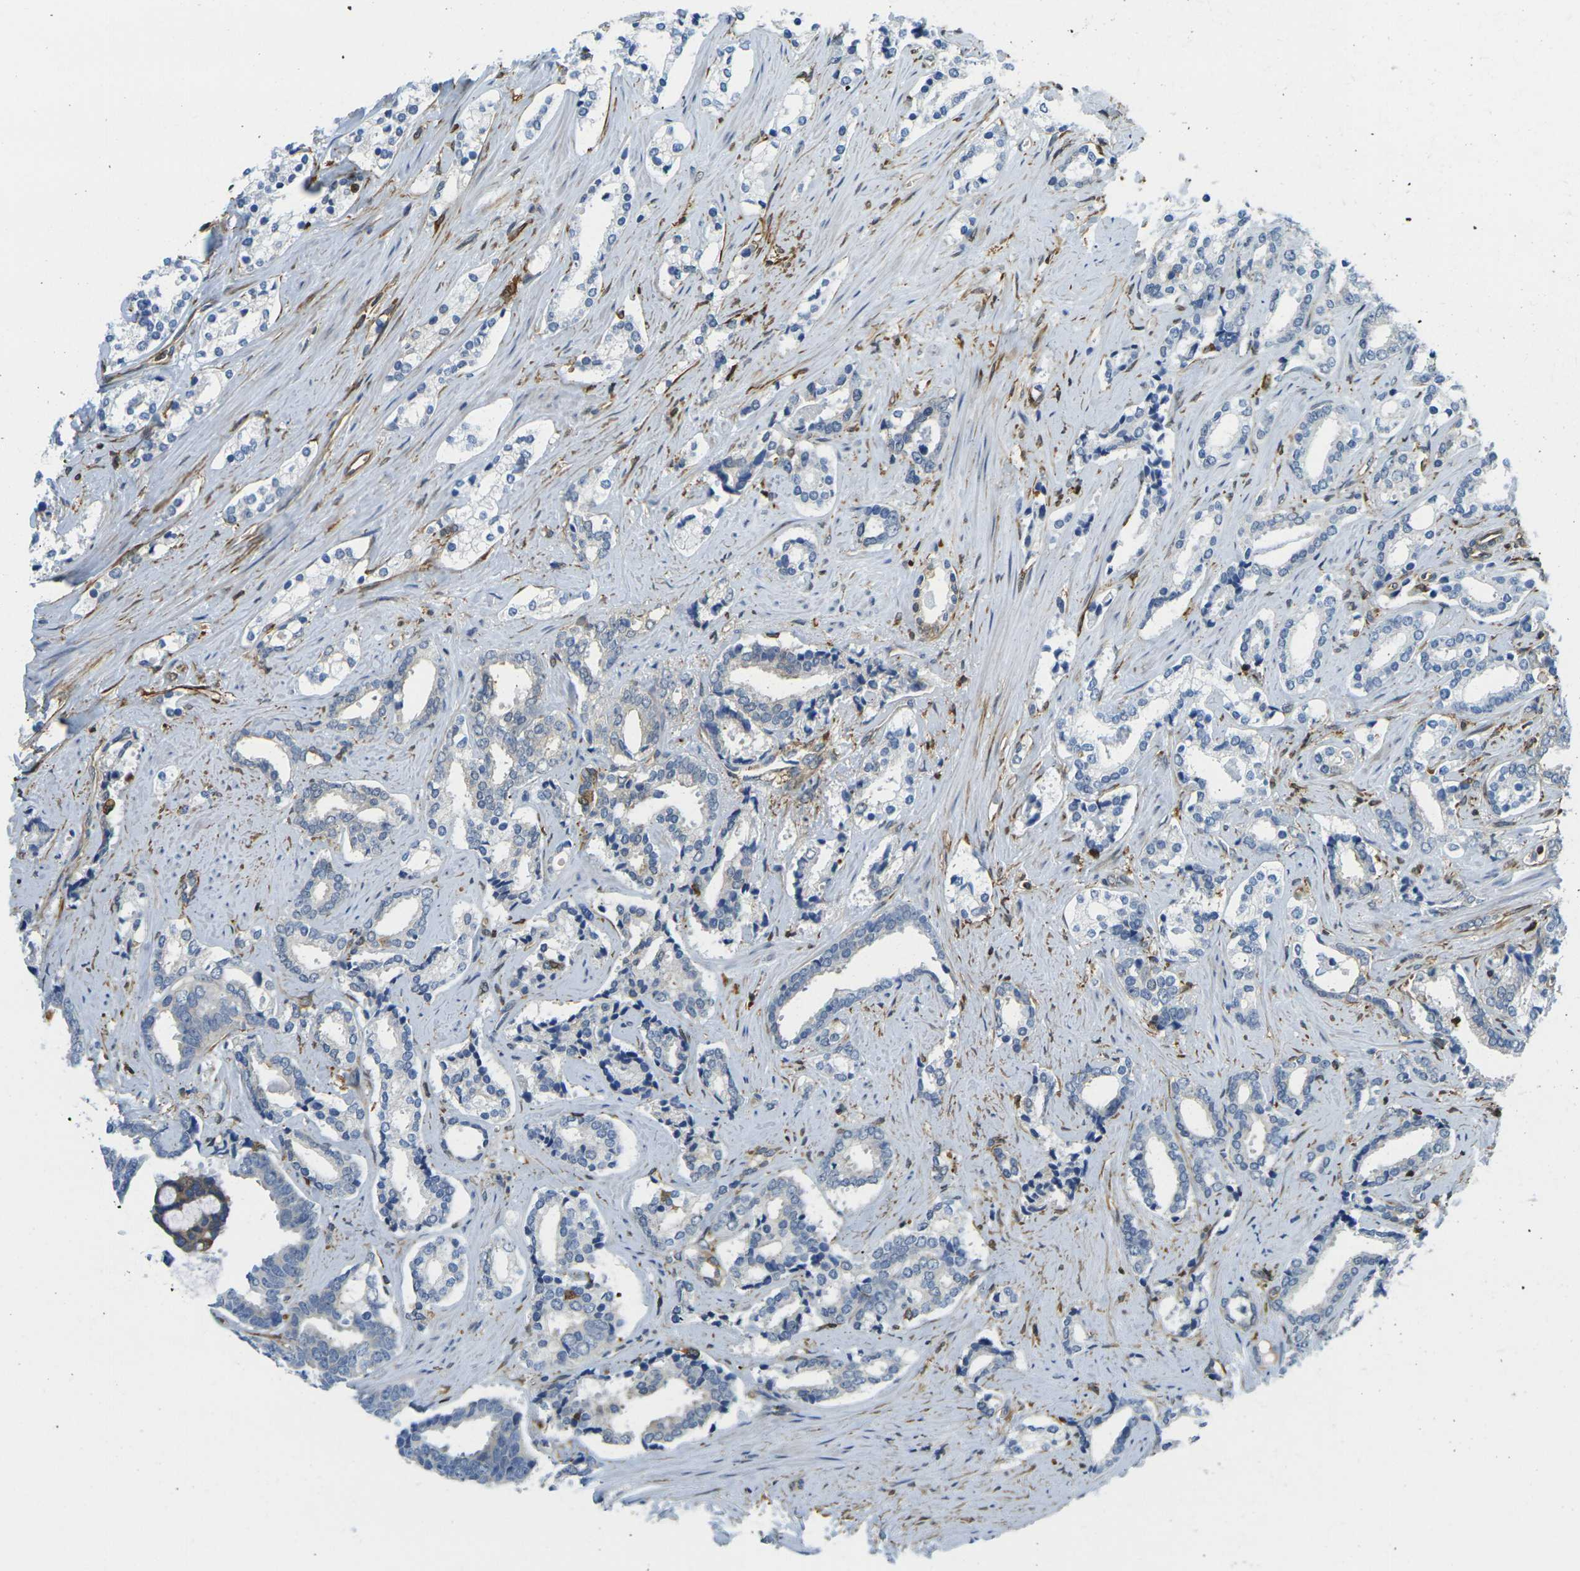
{"staining": {"intensity": "weak", "quantity": "<25%", "location": "cytoplasmic/membranous"}, "tissue": "prostate cancer", "cell_type": "Tumor cells", "image_type": "cancer", "snomed": [{"axis": "morphology", "description": "Adenocarcinoma, High grade"}, {"axis": "topography", "description": "Prostate"}], "caption": "High magnification brightfield microscopy of high-grade adenocarcinoma (prostate) stained with DAB (3,3'-diaminobenzidine) (brown) and counterstained with hematoxylin (blue): tumor cells show no significant staining.", "gene": "LASP1", "patient": {"sex": "male", "age": 67}}